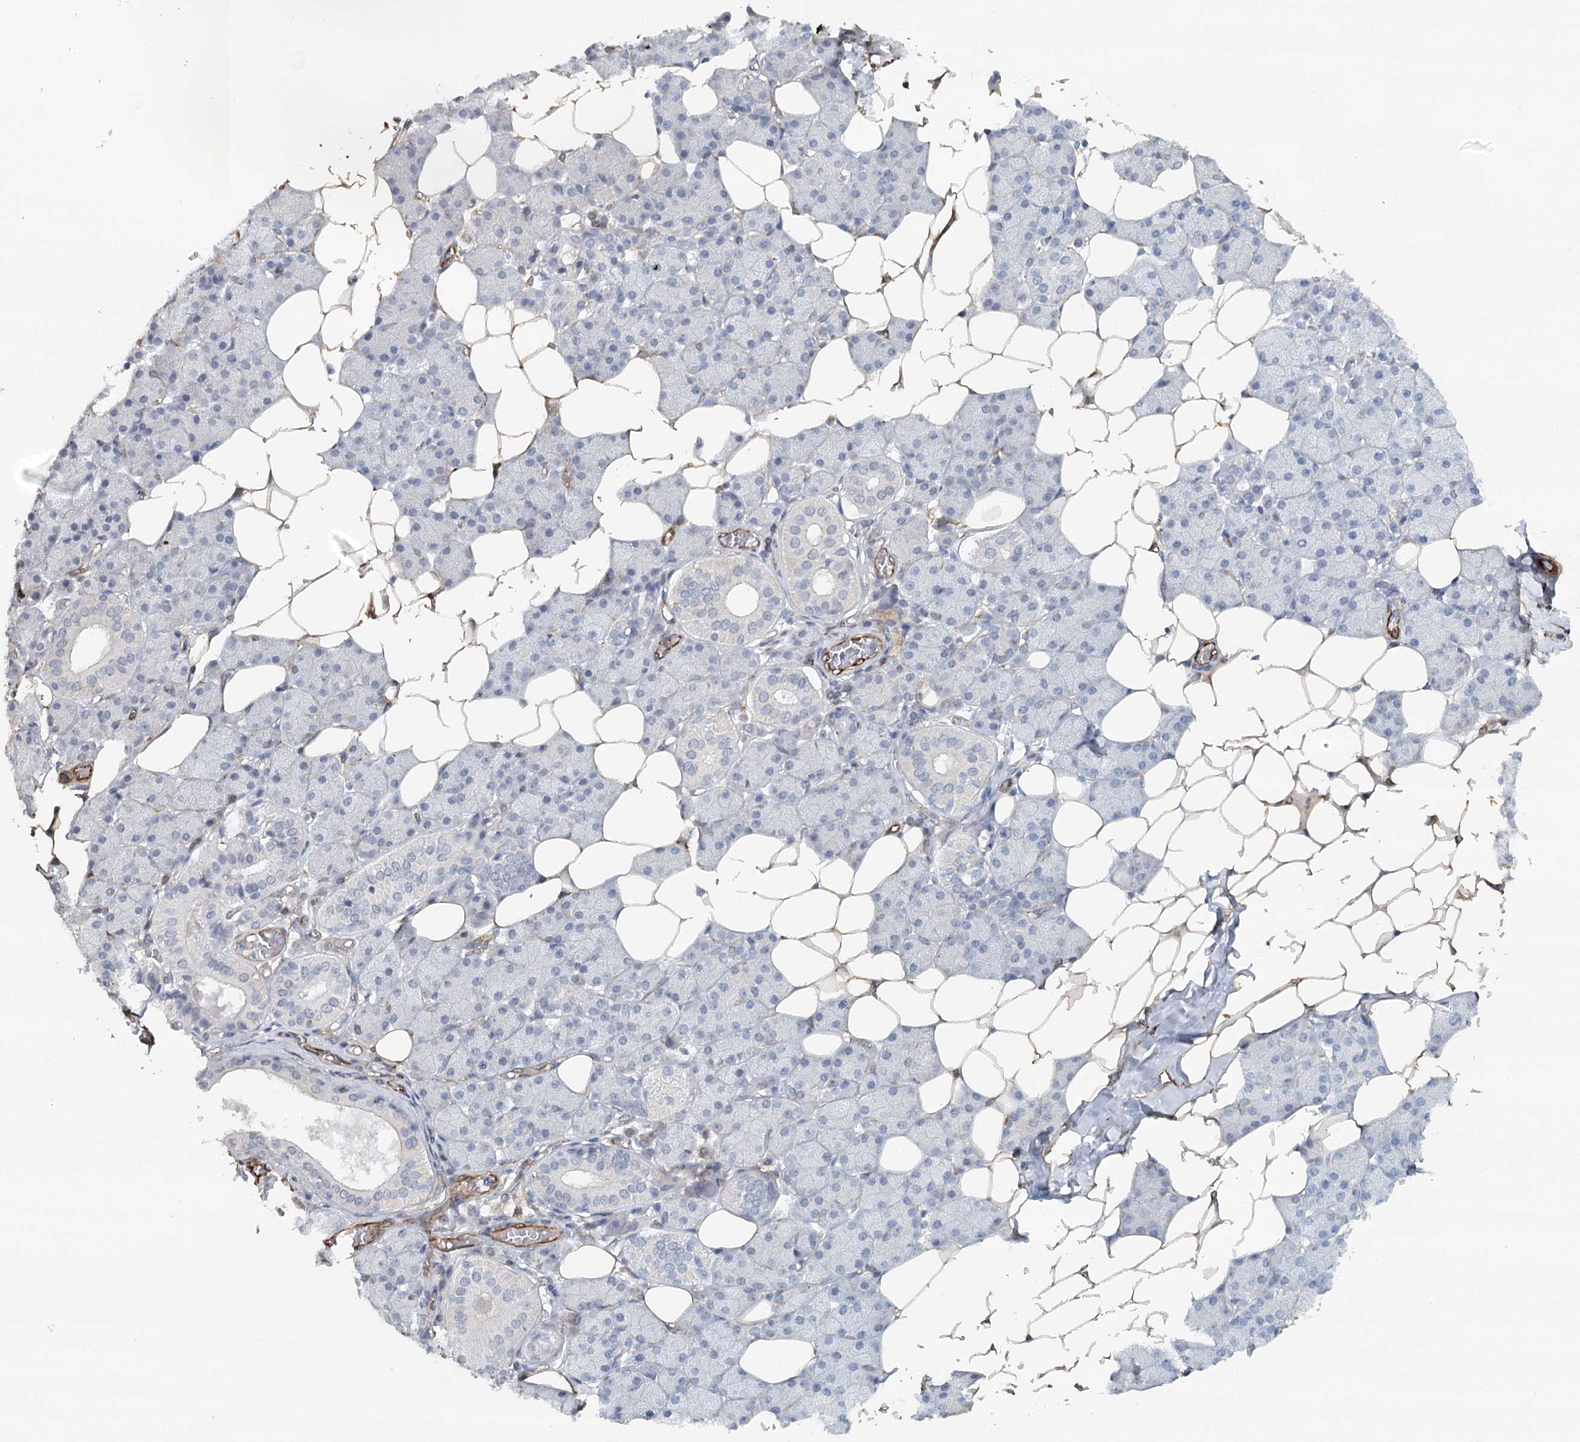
{"staining": {"intensity": "negative", "quantity": "none", "location": "none"}, "tissue": "salivary gland", "cell_type": "Glandular cells", "image_type": "normal", "snomed": [{"axis": "morphology", "description": "Normal tissue, NOS"}, {"axis": "topography", "description": "Salivary gland"}], "caption": "The IHC histopathology image has no significant staining in glandular cells of salivary gland. (Brightfield microscopy of DAB IHC at high magnification).", "gene": "SYNPO", "patient": {"sex": "female", "age": 33}}